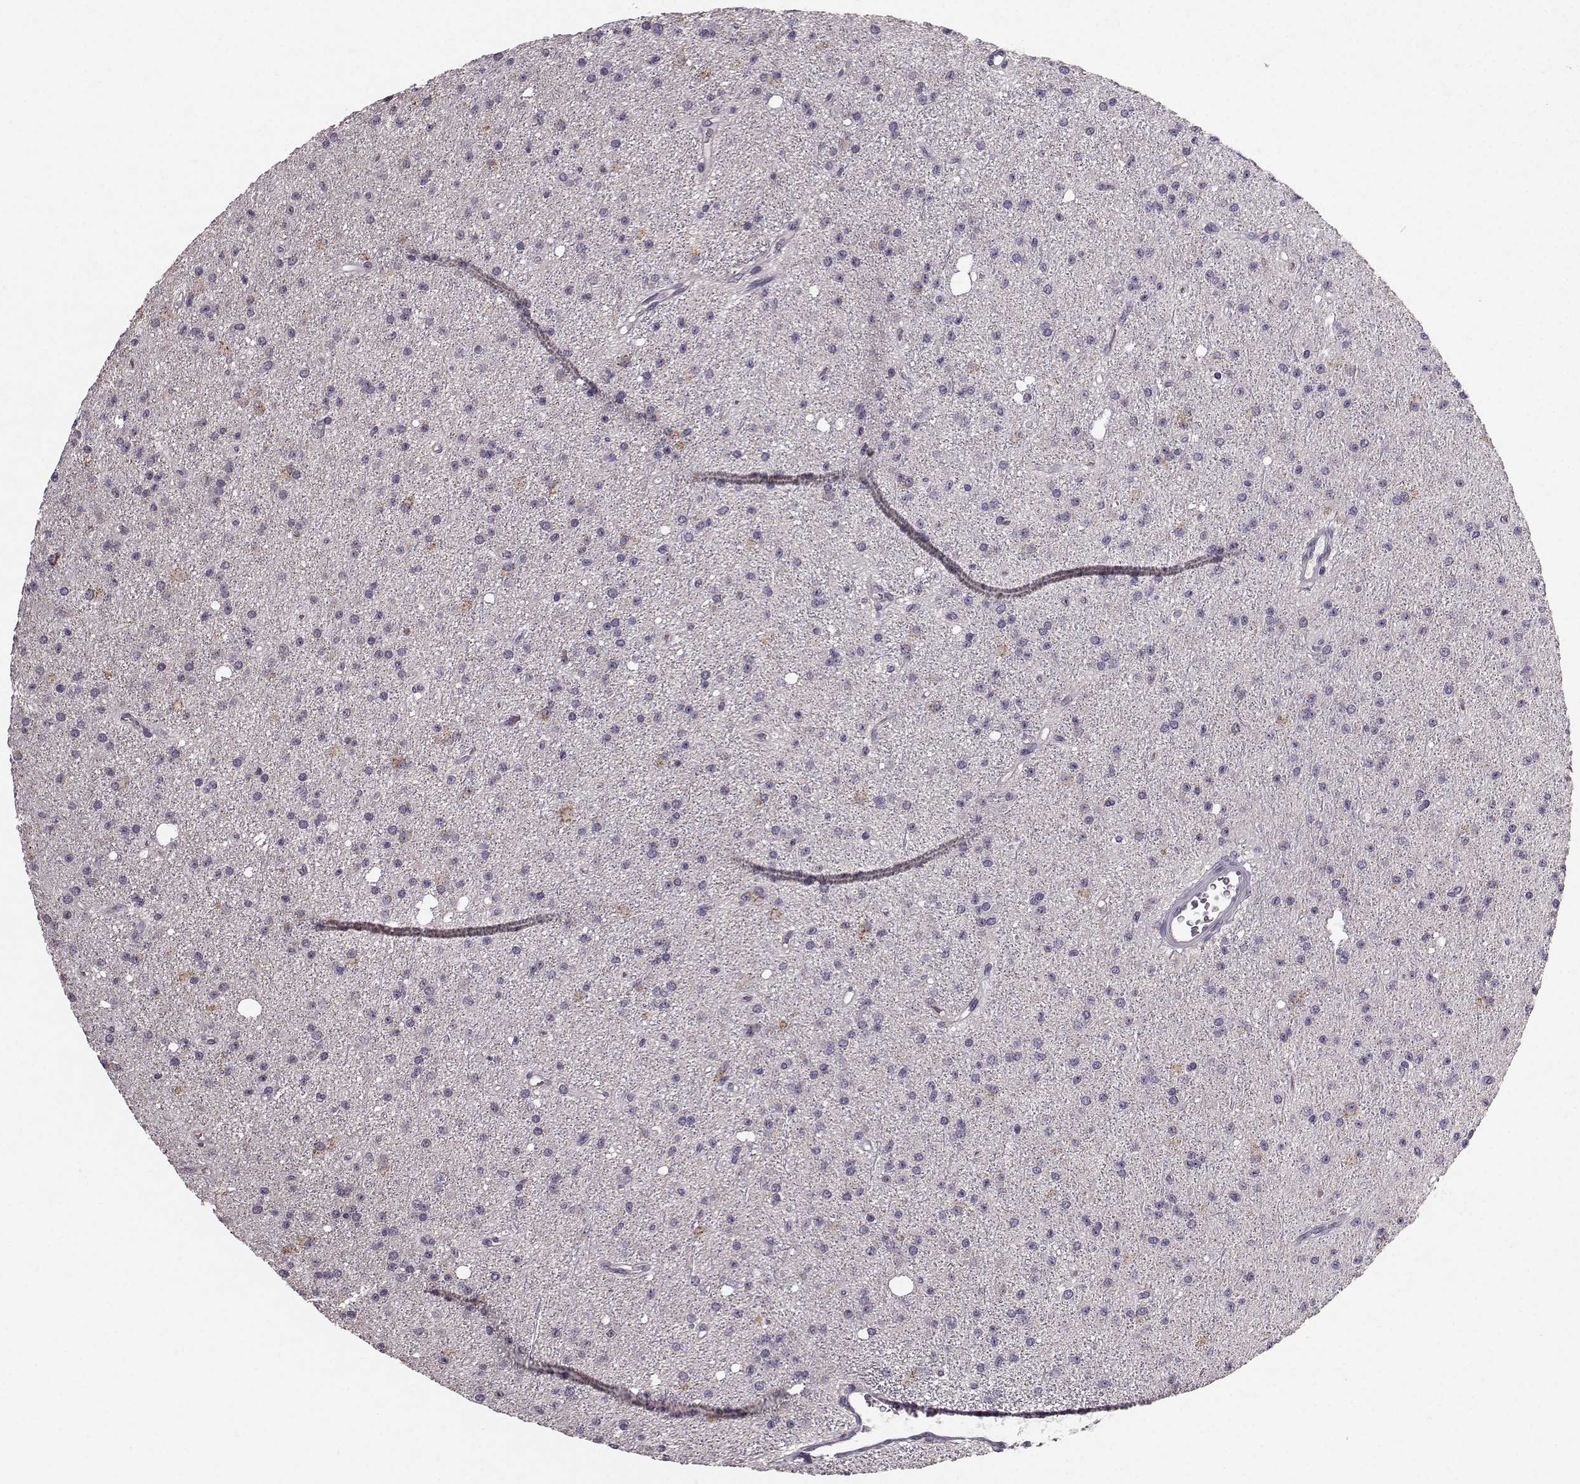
{"staining": {"intensity": "negative", "quantity": "none", "location": "none"}, "tissue": "glioma", "cell_type": "Tumor cells", "image_type": "cancer", "snomed": [{"axis": "morphology", "description": "Glioma, malignant, Low grade"}, {"axis": "topography", "description": "Brain"}], "caption": "Malignant glioma (low-grade) was stained to show a protein in brown. There is no significant staining in tumor cells.", "gene": "TSPYL5", "patient": {"sex": "male", "age": 27}}